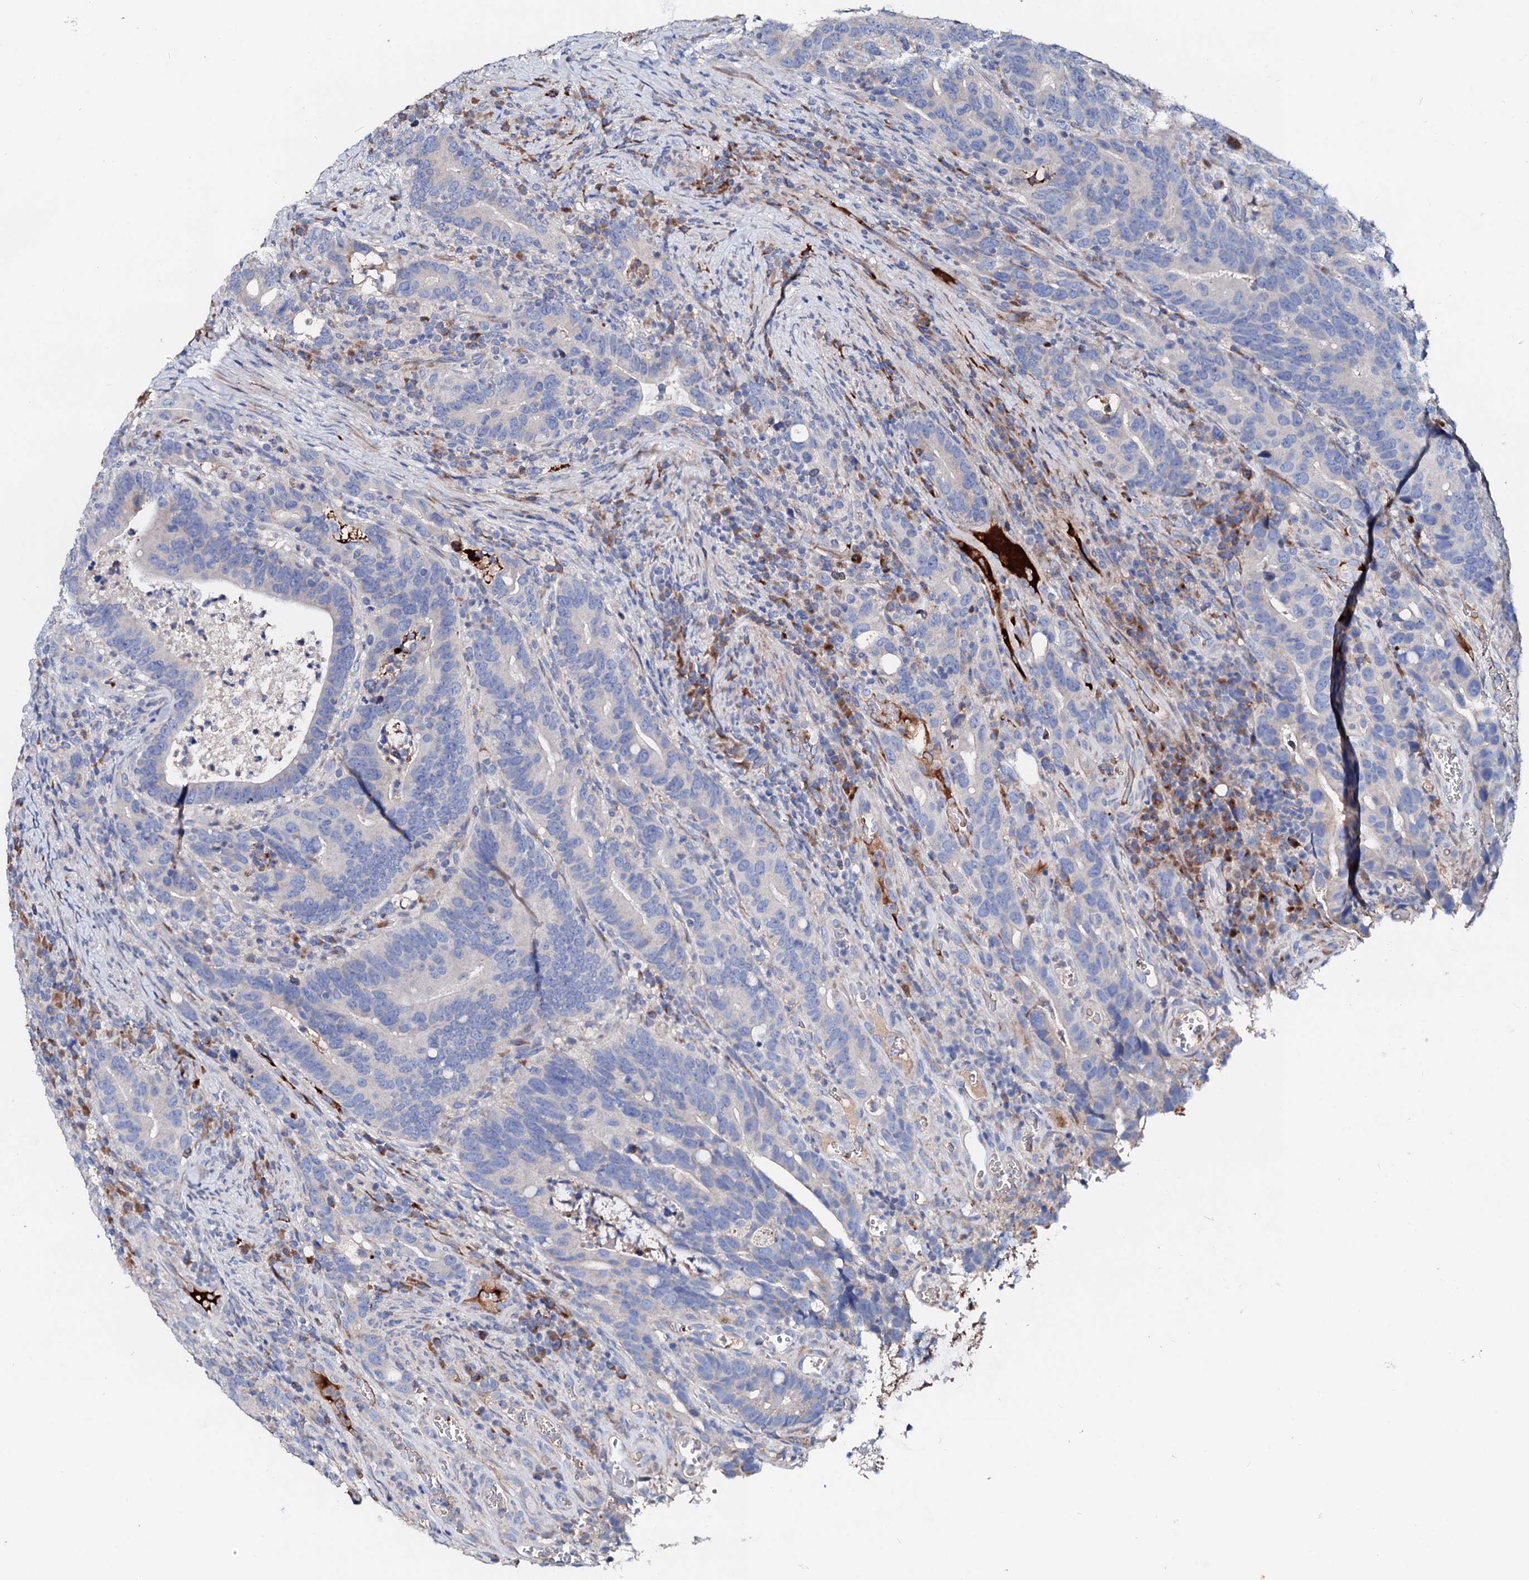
{"staining": {"intensity": "negative", "quantity": "none", "location": "none"}, "tissue": "colorectal cancer", "cell_type": "Tumor cells", "image_type": "cancer", "snomed": [{"axis": "morphology", "description": "Adenocarcinoma, NOS"}, {"axis": "topography", "description": "Colon"}], "caption": "There is no significant expression in tumor cells of colorectal adenocarcinoma.", "gene": "SLC10A7", "patient": {"sex": "female", "age": 66}}